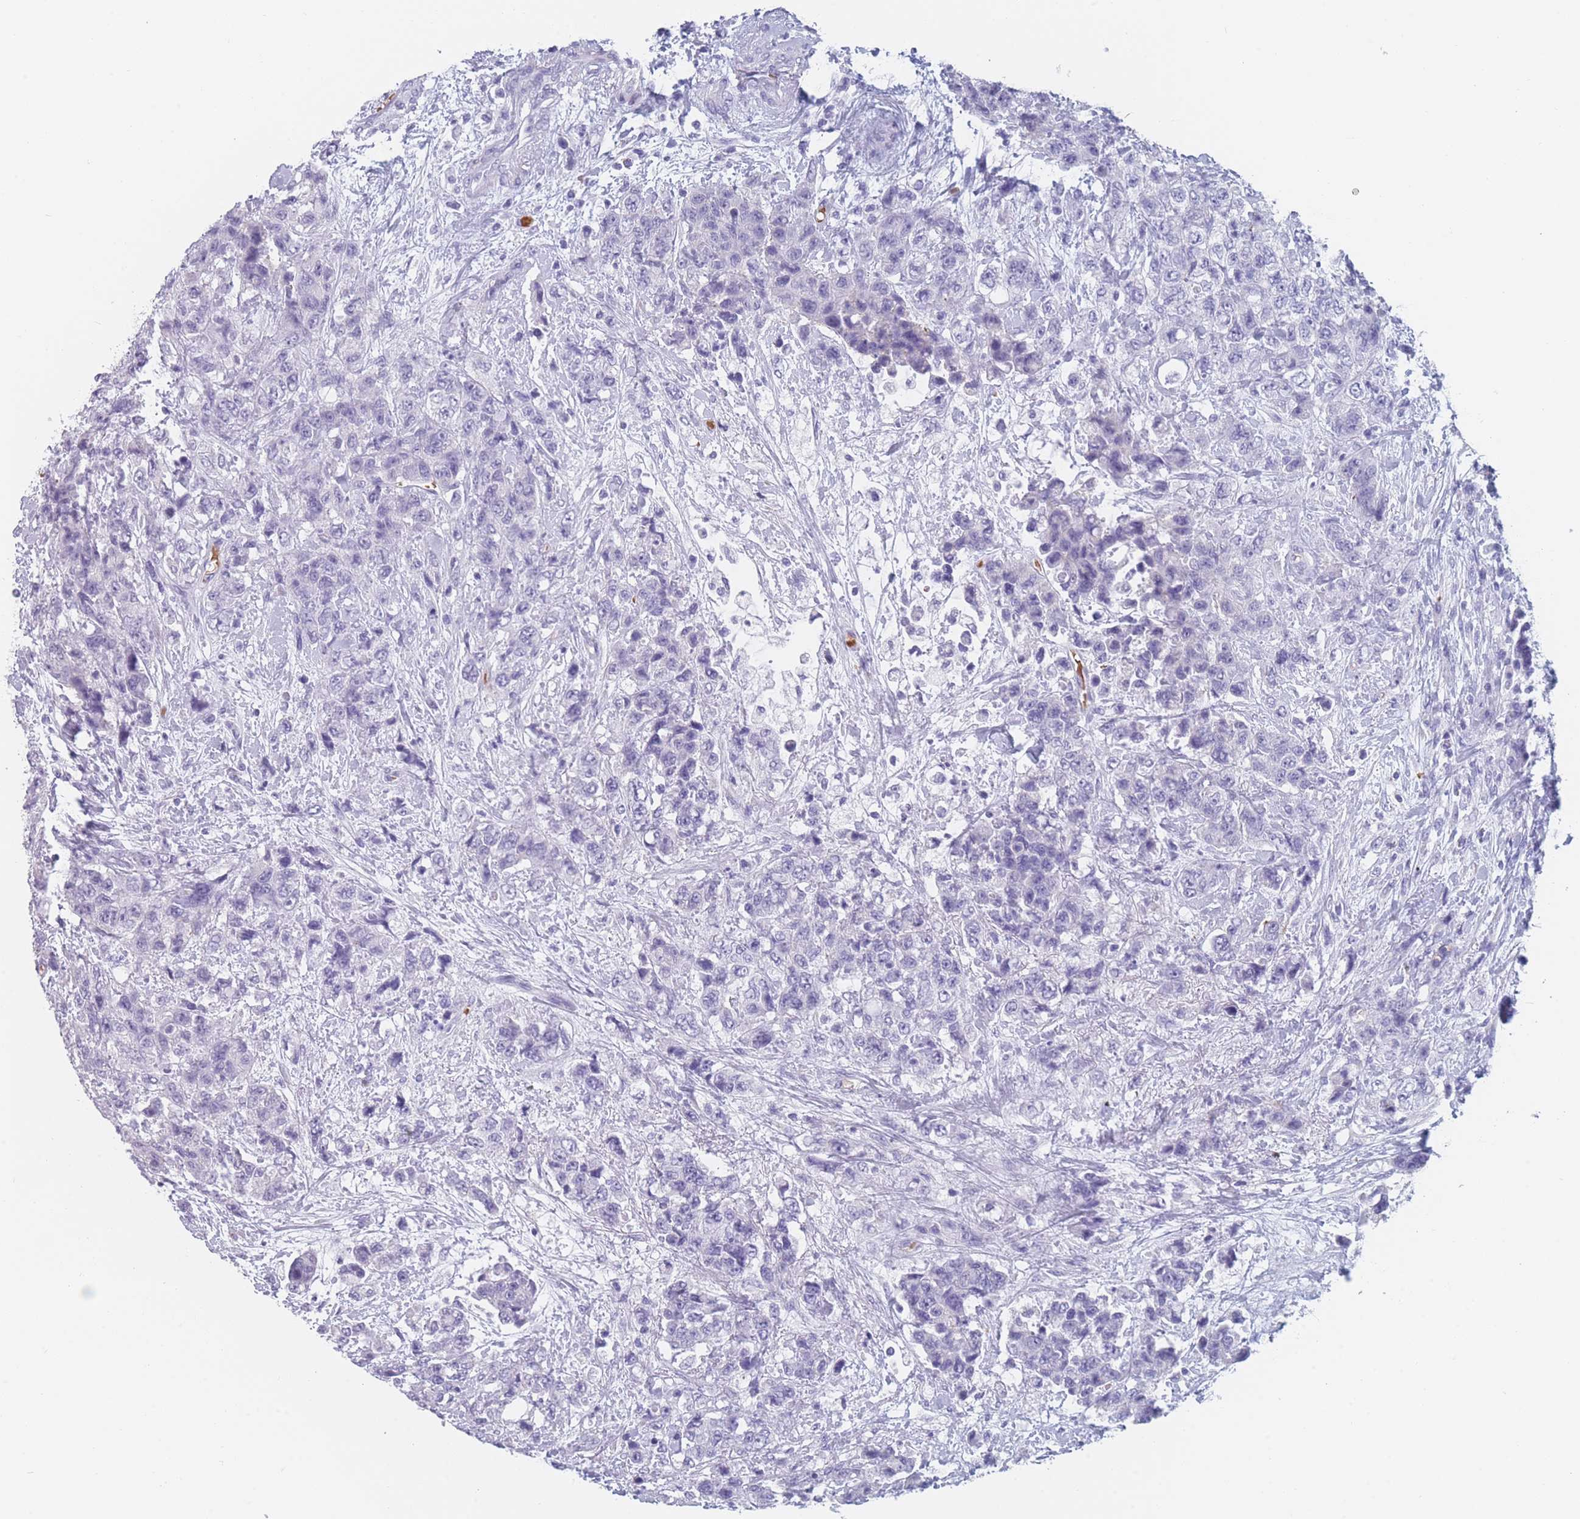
{"staining": {"intensity": "negative", "quantity": "none", "location": "none"}, "tissue": "urothelial cancer", "cell_type": "Tumor cells", "image_type": "cancer", "snomed": [{"axis": "morphology", "description": "Urothelial carcinoma, High grade"}, {"axis": "topography", "description": "Urinary bladder"}], "caption": "DAB immunohistochemical staining of urothelial carcinoma (high-grade) shows no significant expression in tumor cells.", "gene": "OR5D16", "patient": {"sex": "female", "age": 78}}